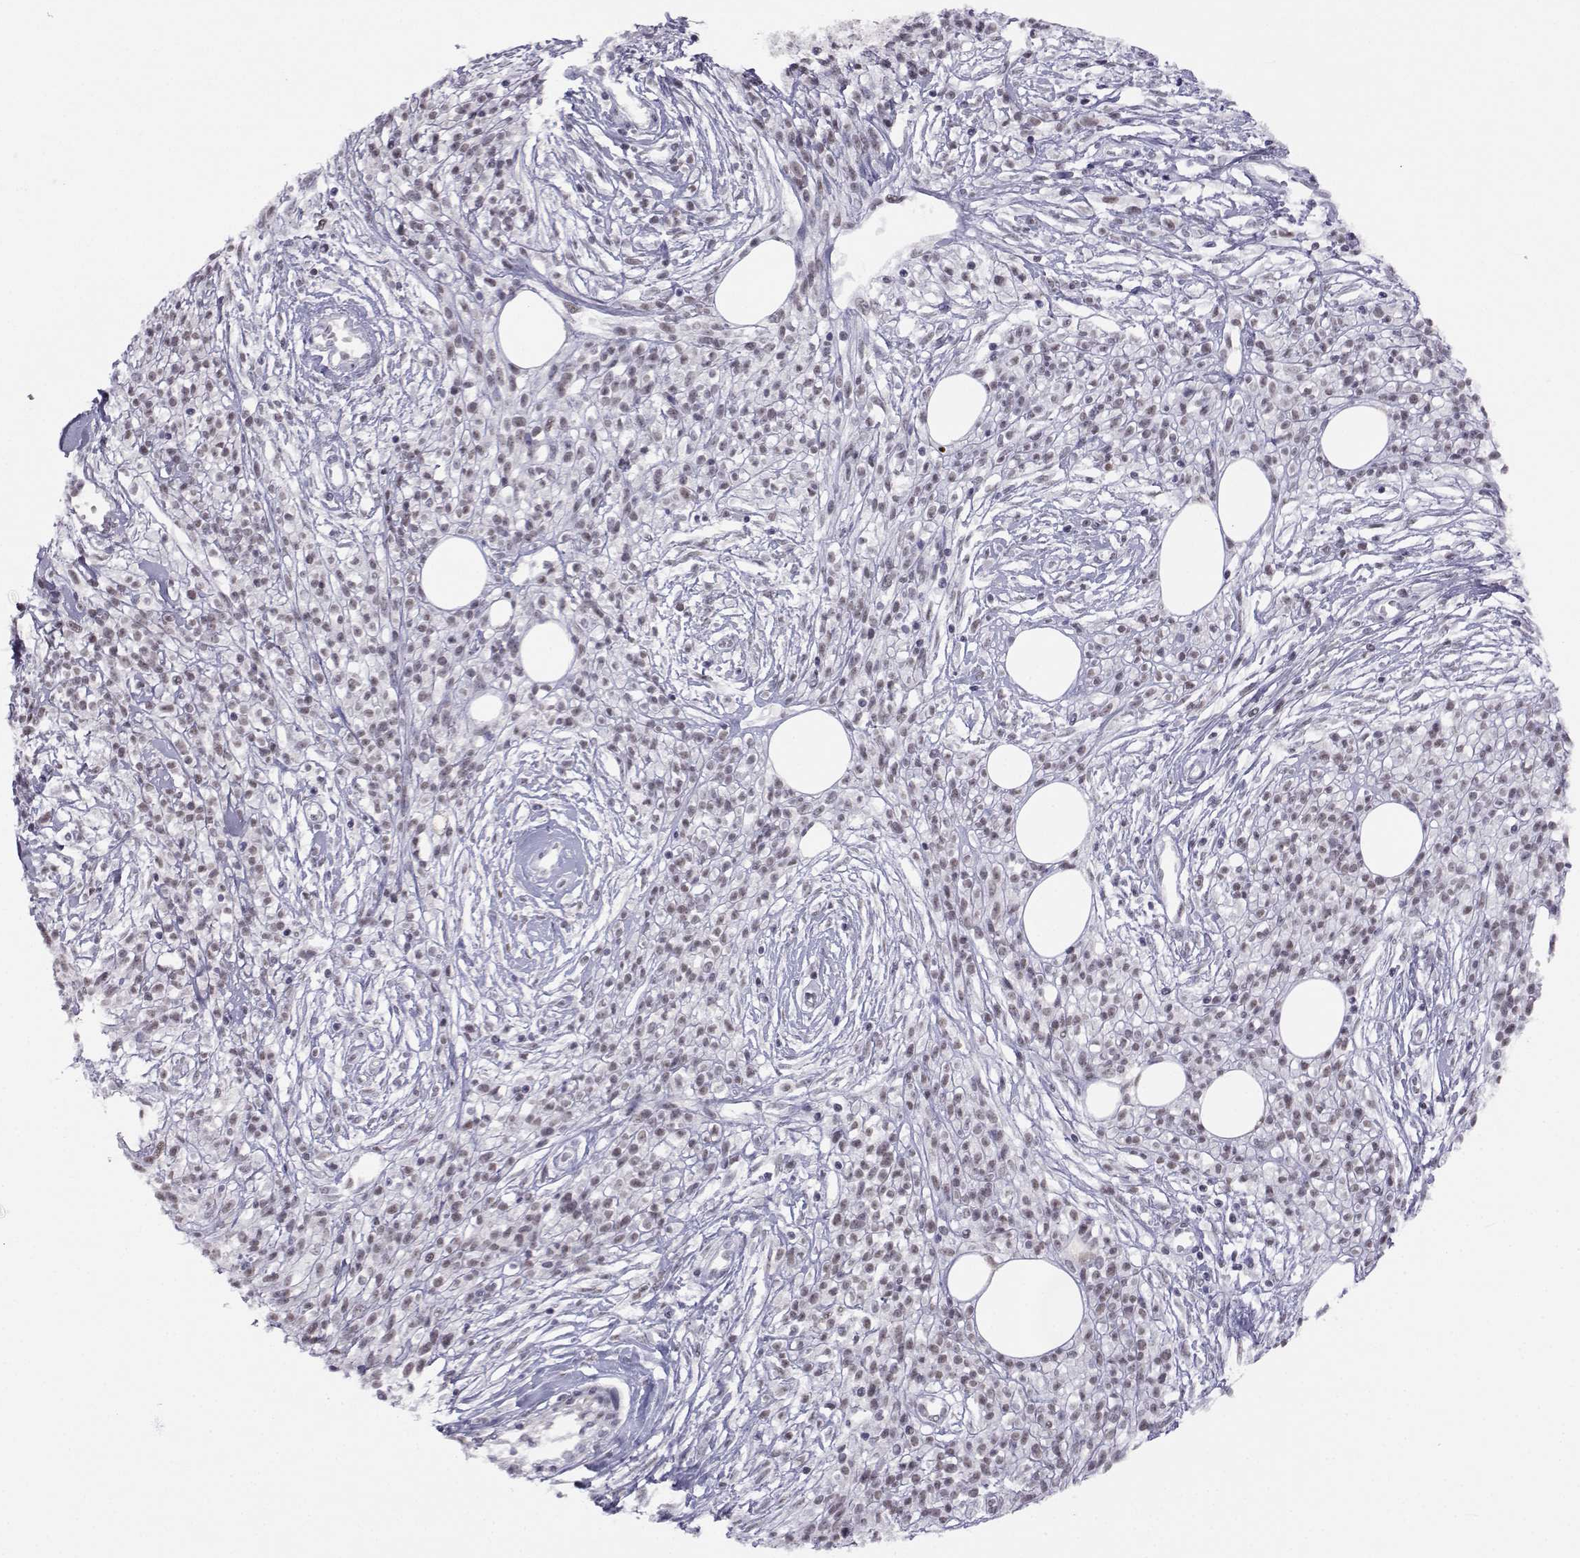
{"staining": {"intensity": "weak", "quantity": ">75%", "location": "nuclear"}, "tissue": "melanoma", "cell_type": "Tumor cells", "image_type": "cancer", "snomed": [{"axis": "morphology", "description": "Malignant melanoma, NOS"}, {"axis": "topography", "description": "Skin"}, {"axis": "topography", "description": "Skin of trunk"}], "caption": "Human malignant melanoma stained with a protein marker exhibits weak staining in tumor cells.", "gene": "MED26", "patient": {"sex": "male", "age": 74}}